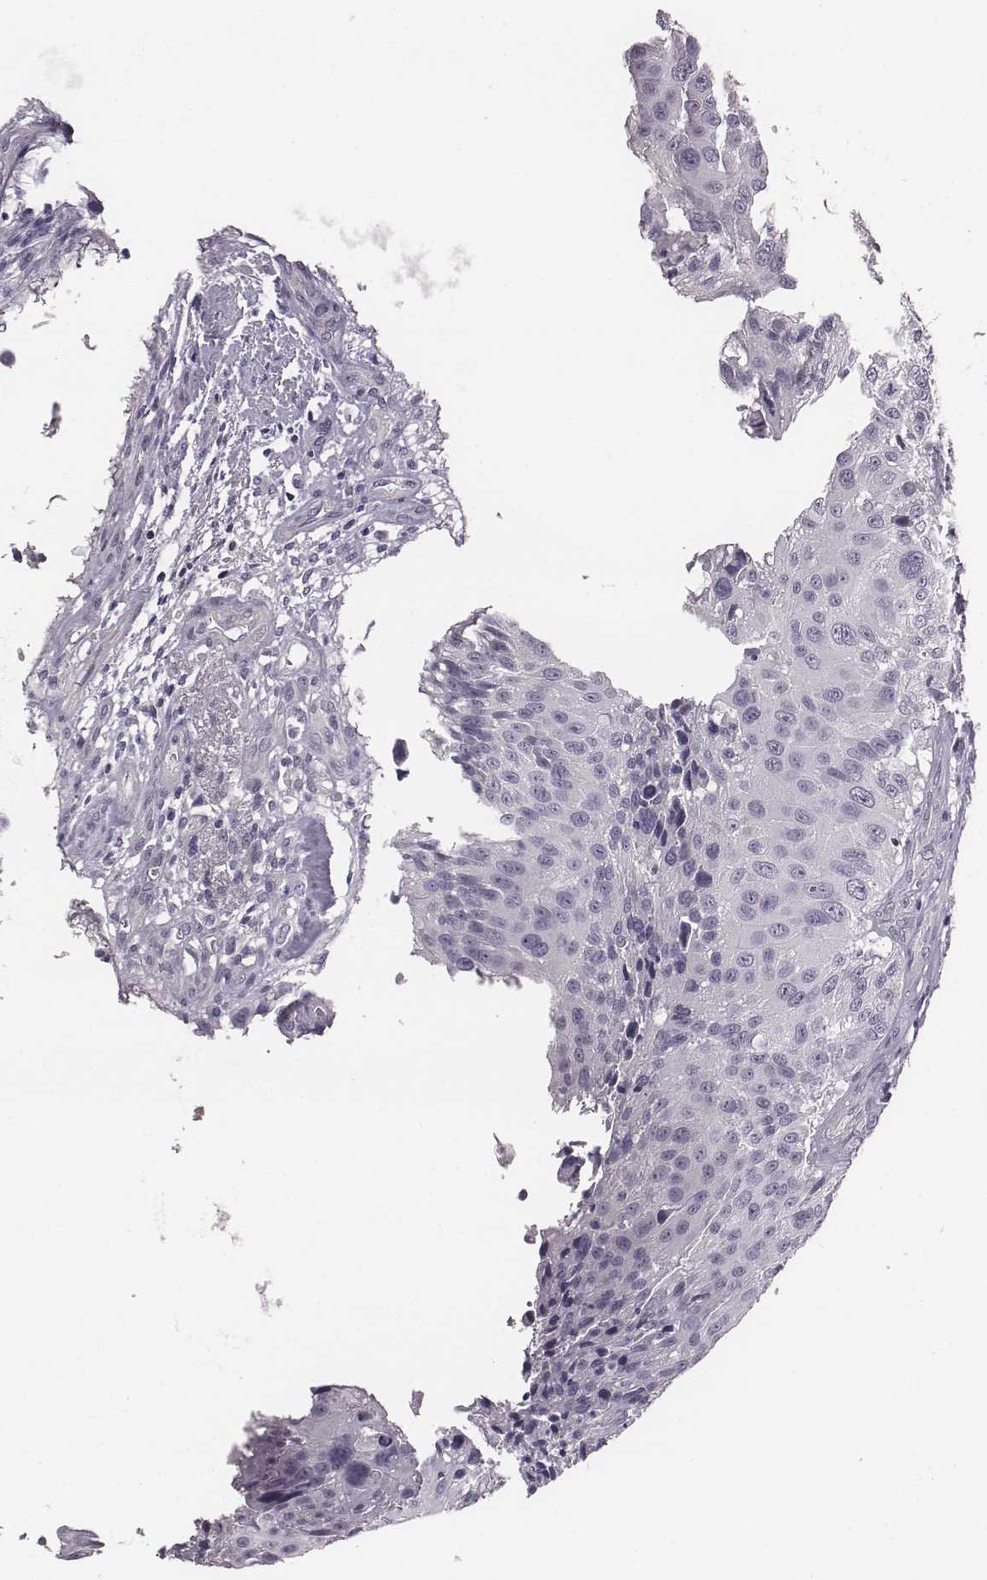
{"staining": {"intensity": "negative", "quantity": "none", "location": "none"}, "tissue": "urothelial cancer", "cell_type": "Tumor cells", "image_type": "cancer", "snomed": [{"axis": "morphology", "description": "Urothelial carcinoma, NOS"}, {"axis": "topography", "description": "Urinary bladder"}], "caption": "High magnification brightfield microscopy of transitional cell carcinoma stained with DAB (brown) and counterstained with hematoxylin (blue): tumor cells show no significant expression.", "gene": "PDE8B", "patient": {"sex": "male", "age": 55}}